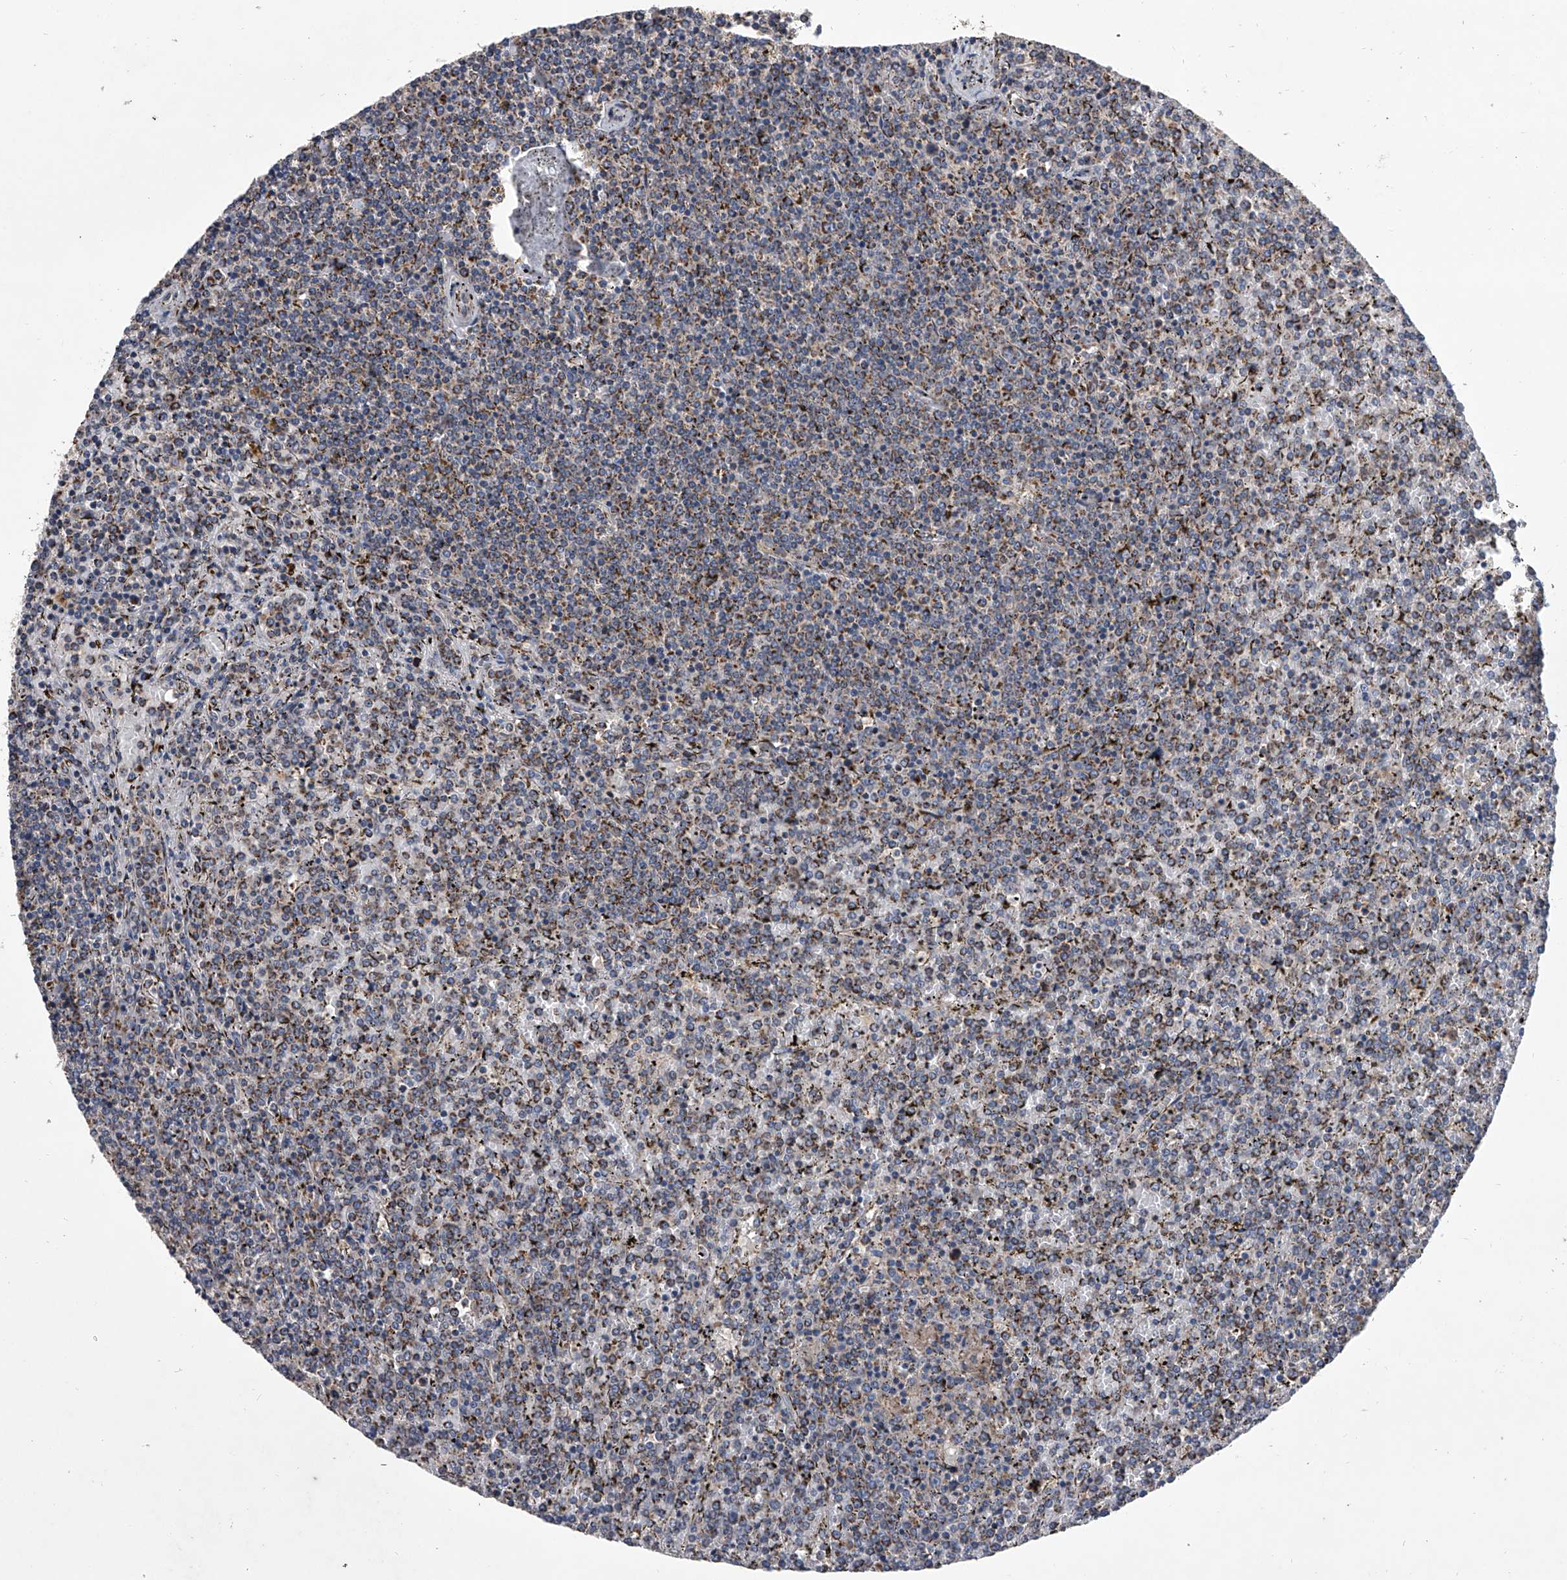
{"staining": {"intensity": "moderate", "quantity": "25%-75%", "location": "cytoplasmic/membranous"}, "tissue": "lymphoma", "cell_type": "Tumor cells", "image_type": "cancer", "snomed": [{"axis": "morphology", "description": "Malignant lymphoma, non-Hodgkin's type, Low grade"}, {"axis": "topography", "description": "Spleen"}], "caption": "Brown immunohistochemical staining in human malignant lymphoma, non-Hodgkin's type (low-grade) shows moderate cytoplasmic/membranous positivity in about 25%-75% of tumor cells.", "gene": "NRP1", "patient": {"sex": "female", "age": 19}}